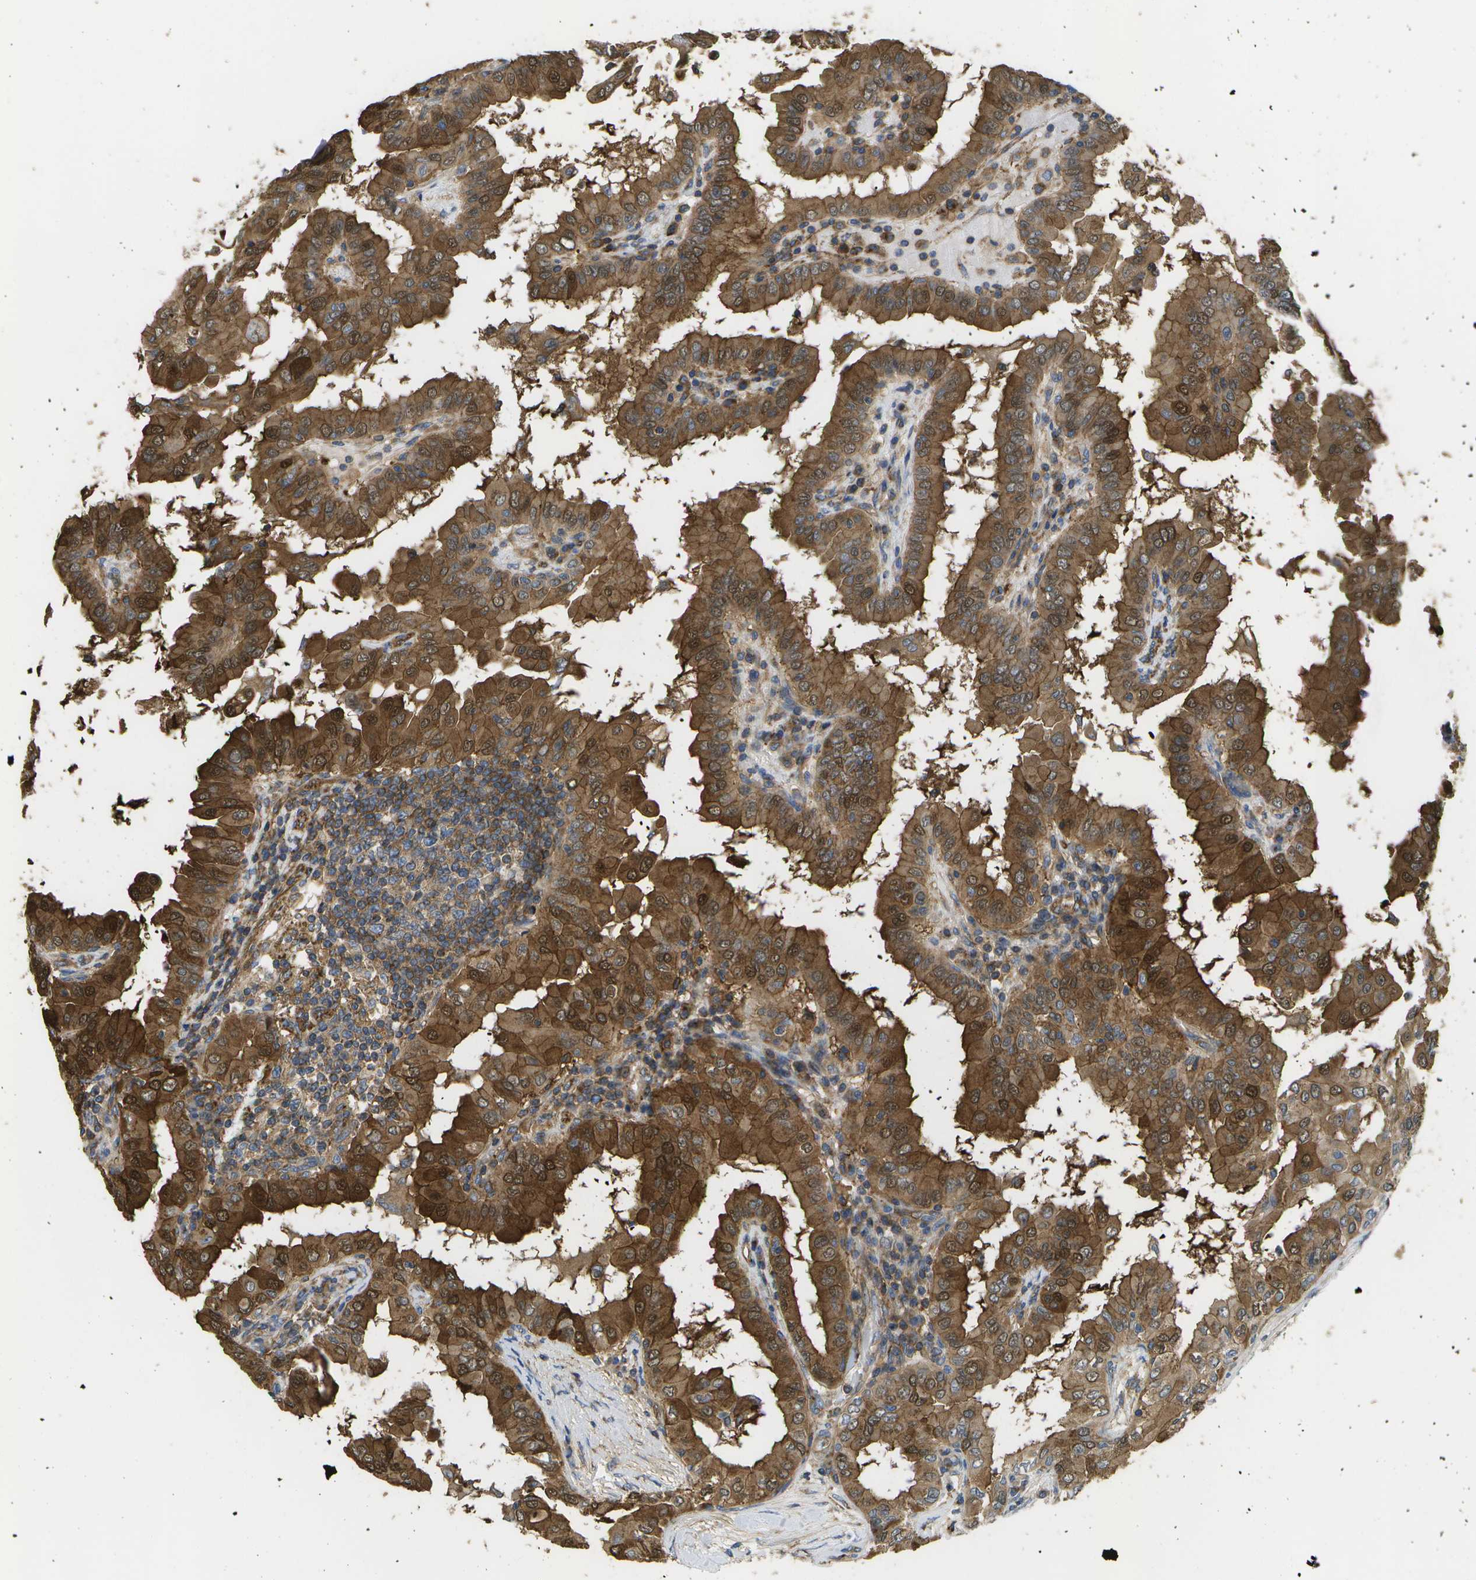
{"staining": {"intensity": "strong", "quantity": ">75%", "location": "cytoplasmic/membranous,nuclear"}, "tissue": "thyroid cancer", "cell_type": "Tumor cells", "image_type": "cancer", "snomed": [{"axis": "morphology", "description": "Papillary adenocarcinoma, NOS"}, {"axis": "topography", "description": "Thyroid gland"}], "caption": "Protein expression by immunohistochemistry exhibits strong cytoplasmic/membranous and nuclear staining in approximately >75% of tumor cells in thyroid cancer. The staining is performed using DAB (3,3'-diaminobenzidine) brown chromogen to label protein expression. The nuclei are counter-stained blue using hematoxylin.", "gene": "BST2", "patient": {"sex": "male", "age": 33}}